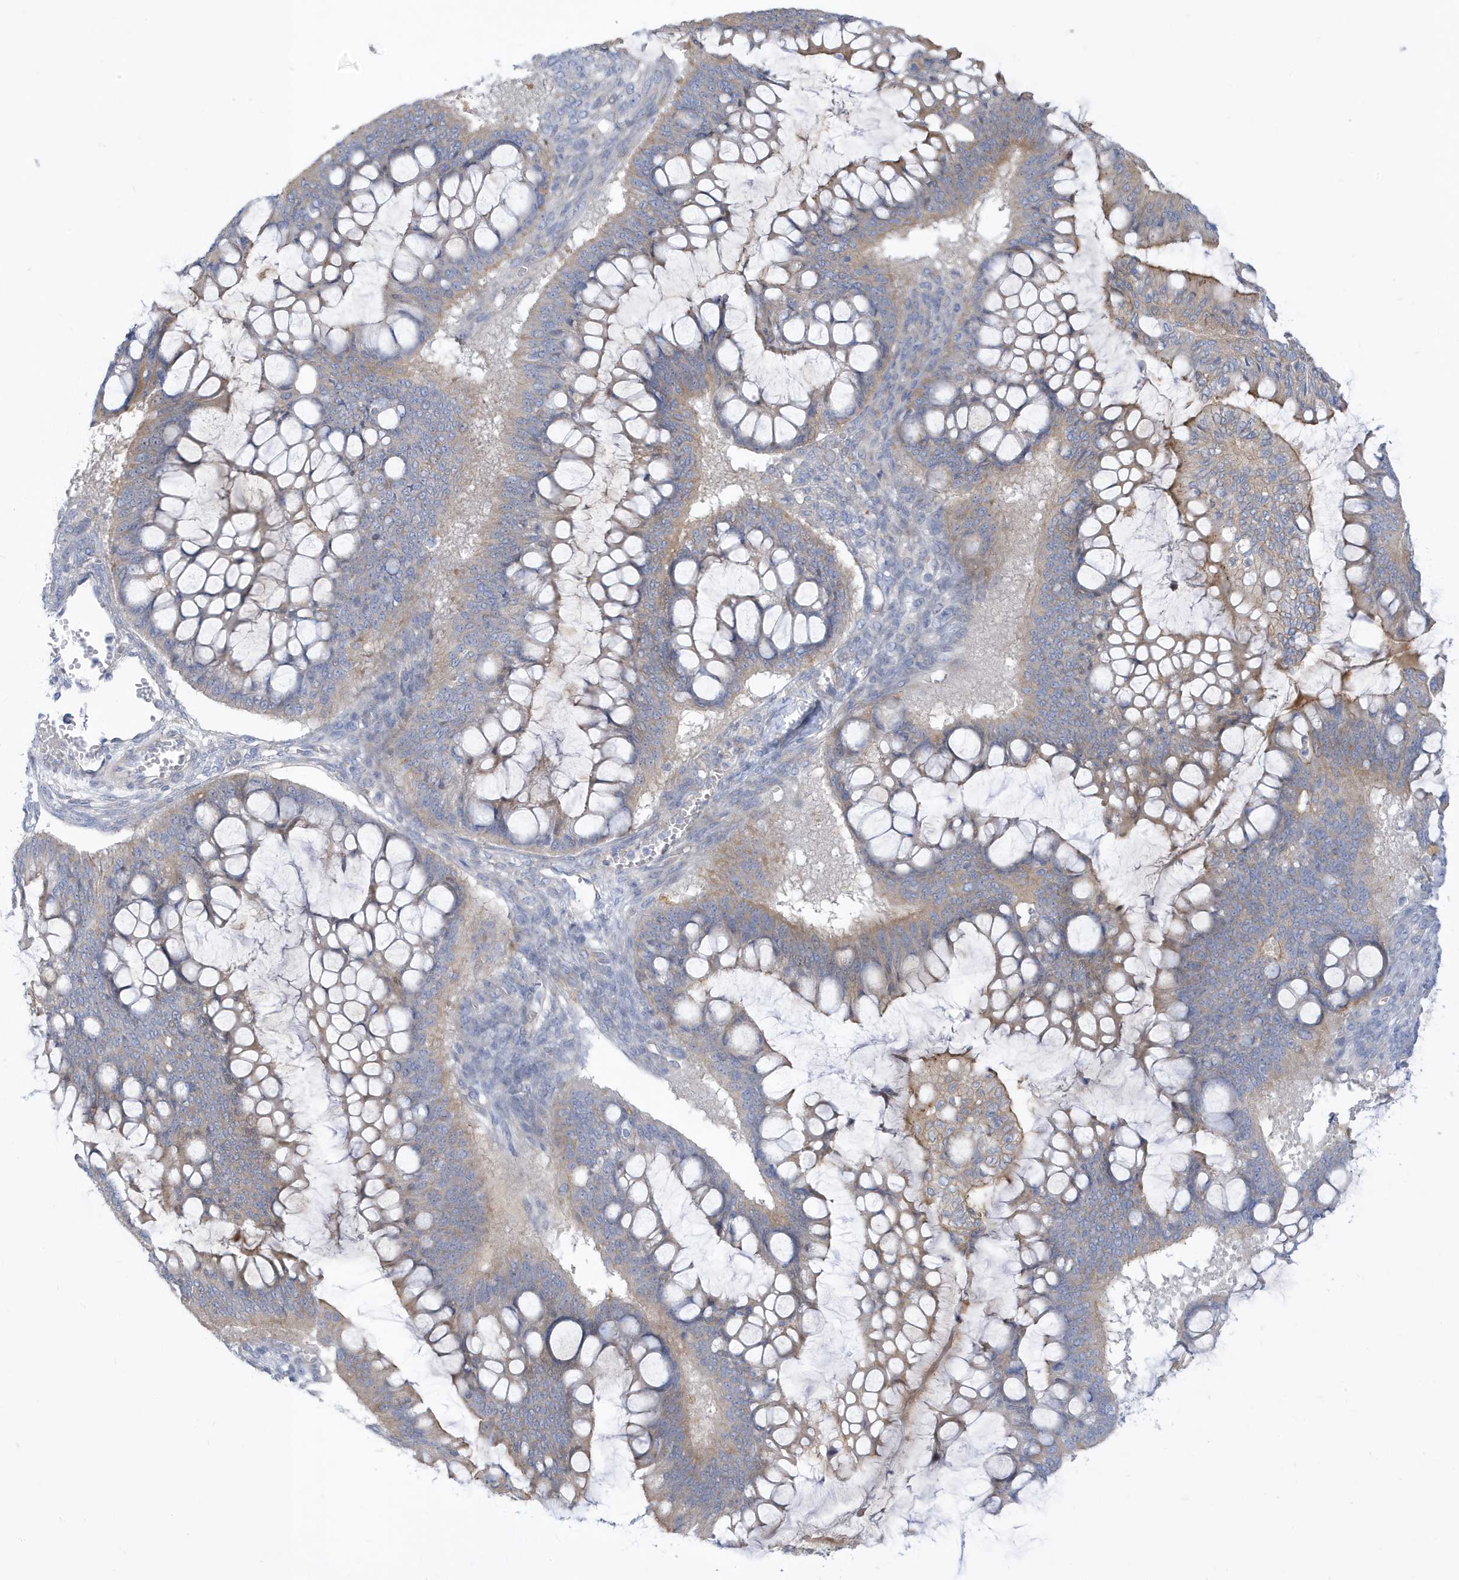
{"staining": {"intensity": "moderate", "quantity": "25%-75%", "location": "cytoplasmic/membranous"}, "tissue": "ovarian cancer", "cell_type": "Tumor cells", "image_type": "cancer", "snomed": [{"axis": "morphology", "description": "Cystadenocarcinoma, mucinous, NOS"}, {"axis": "topography", "description": "Ovary"}], "caption": "High-power microscopy captured an IHC image of ovarian cancer (mucinous cystadenocarcinoma), revealing moderate cytoplasmic/membranous staining in about 25%-75% of tumor cells.", "gene": "ATP13A5", "patient": {"sex": "female", "age": 73}}